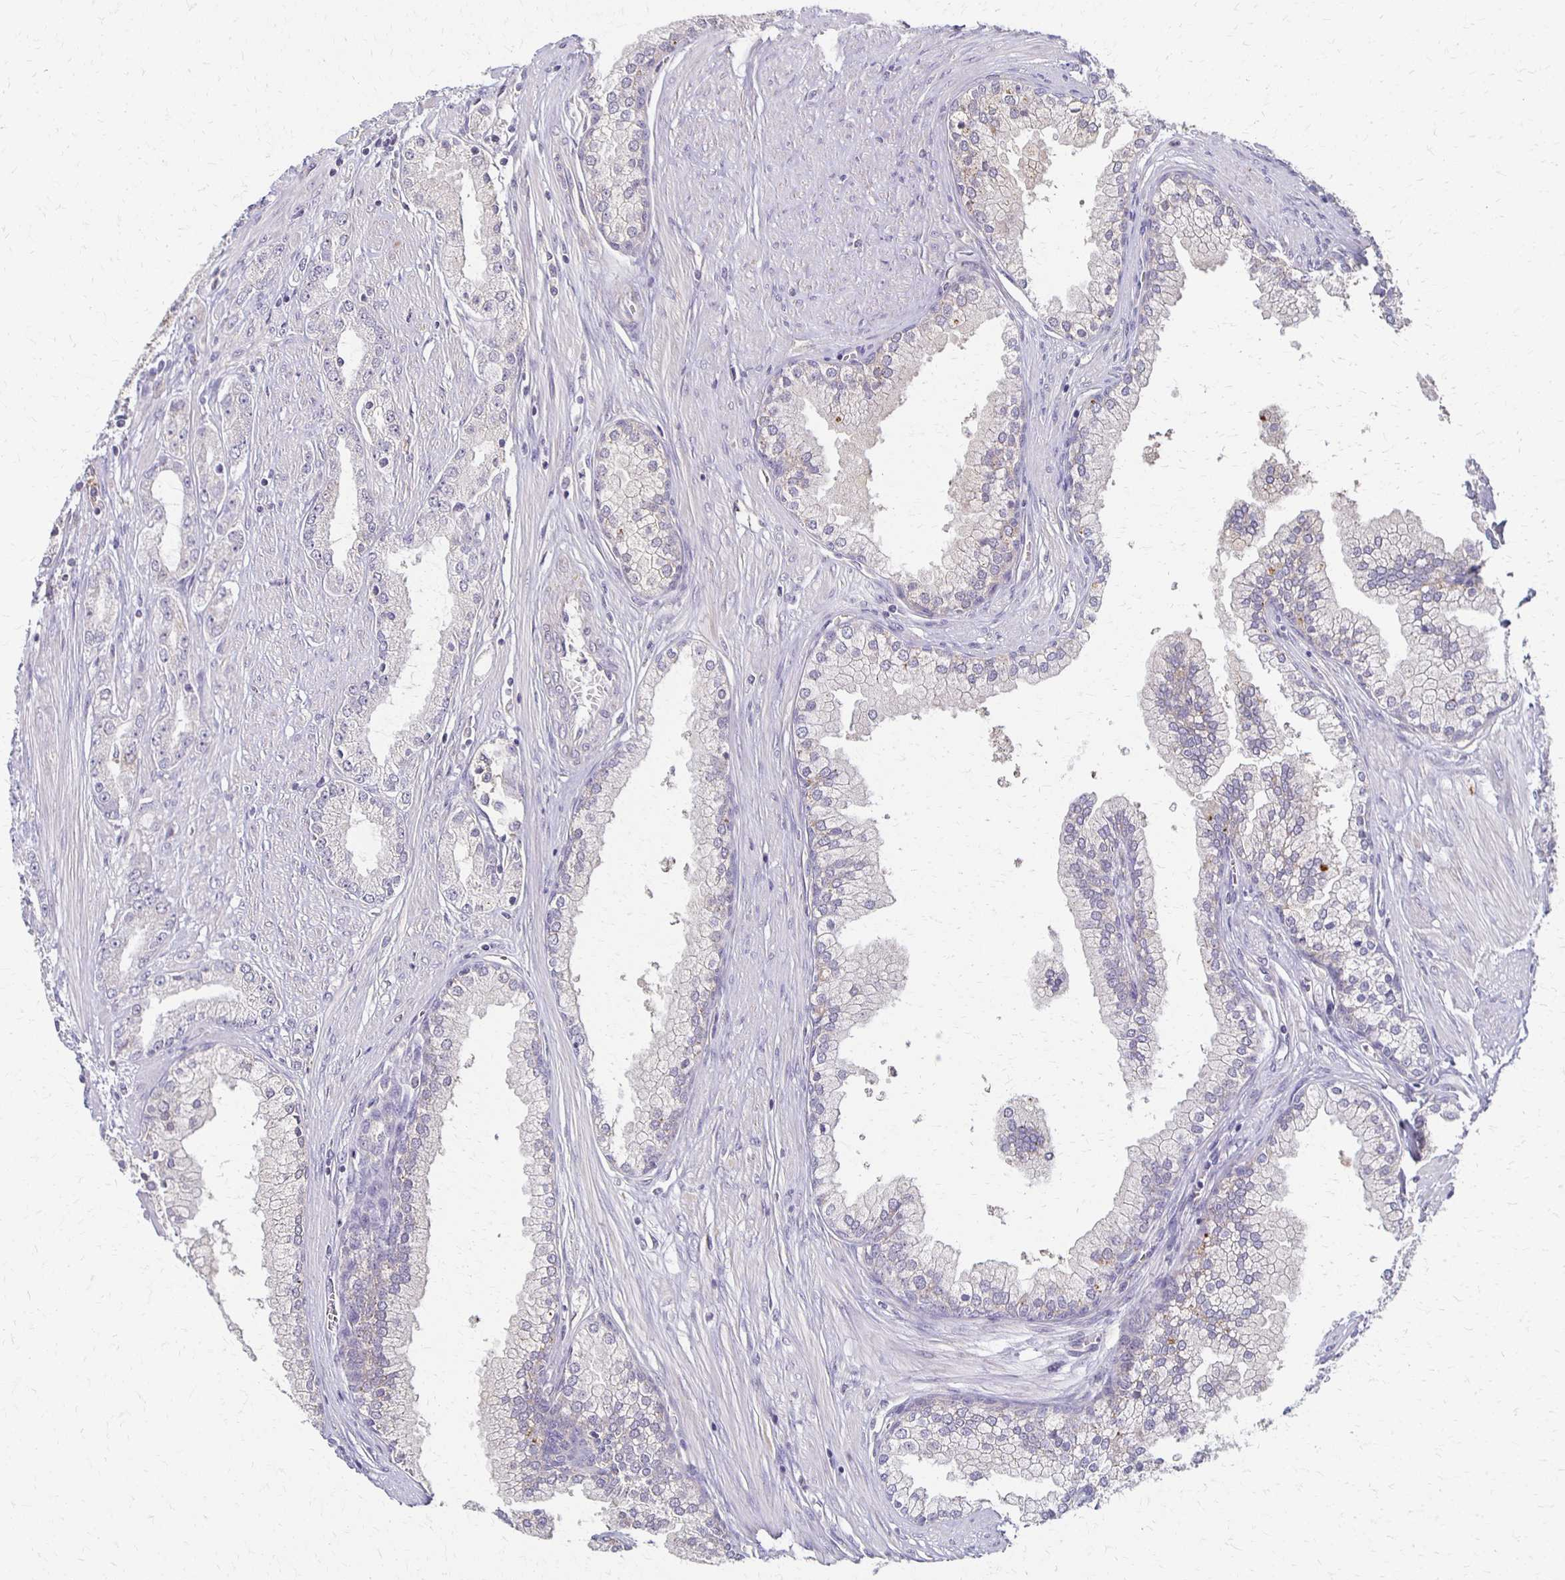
{"staining": {"intensity": "negative", "quantity": "none", "location": "none"}, "tissue": "prostate cancer", "cell_type": "Tumor cells", "image_type": "cancer", "snomed": [{"axis": "morphology", "description": "Adenocarcinoma, High grade"}, {"axis": "topography", "description": "Prostate"}], "caption": "The photomicrograph demonstrates no staining of tumor cells in prostate cancer.", "gene": "GPX4", "patient": {"sex": "male", "age": 66}}